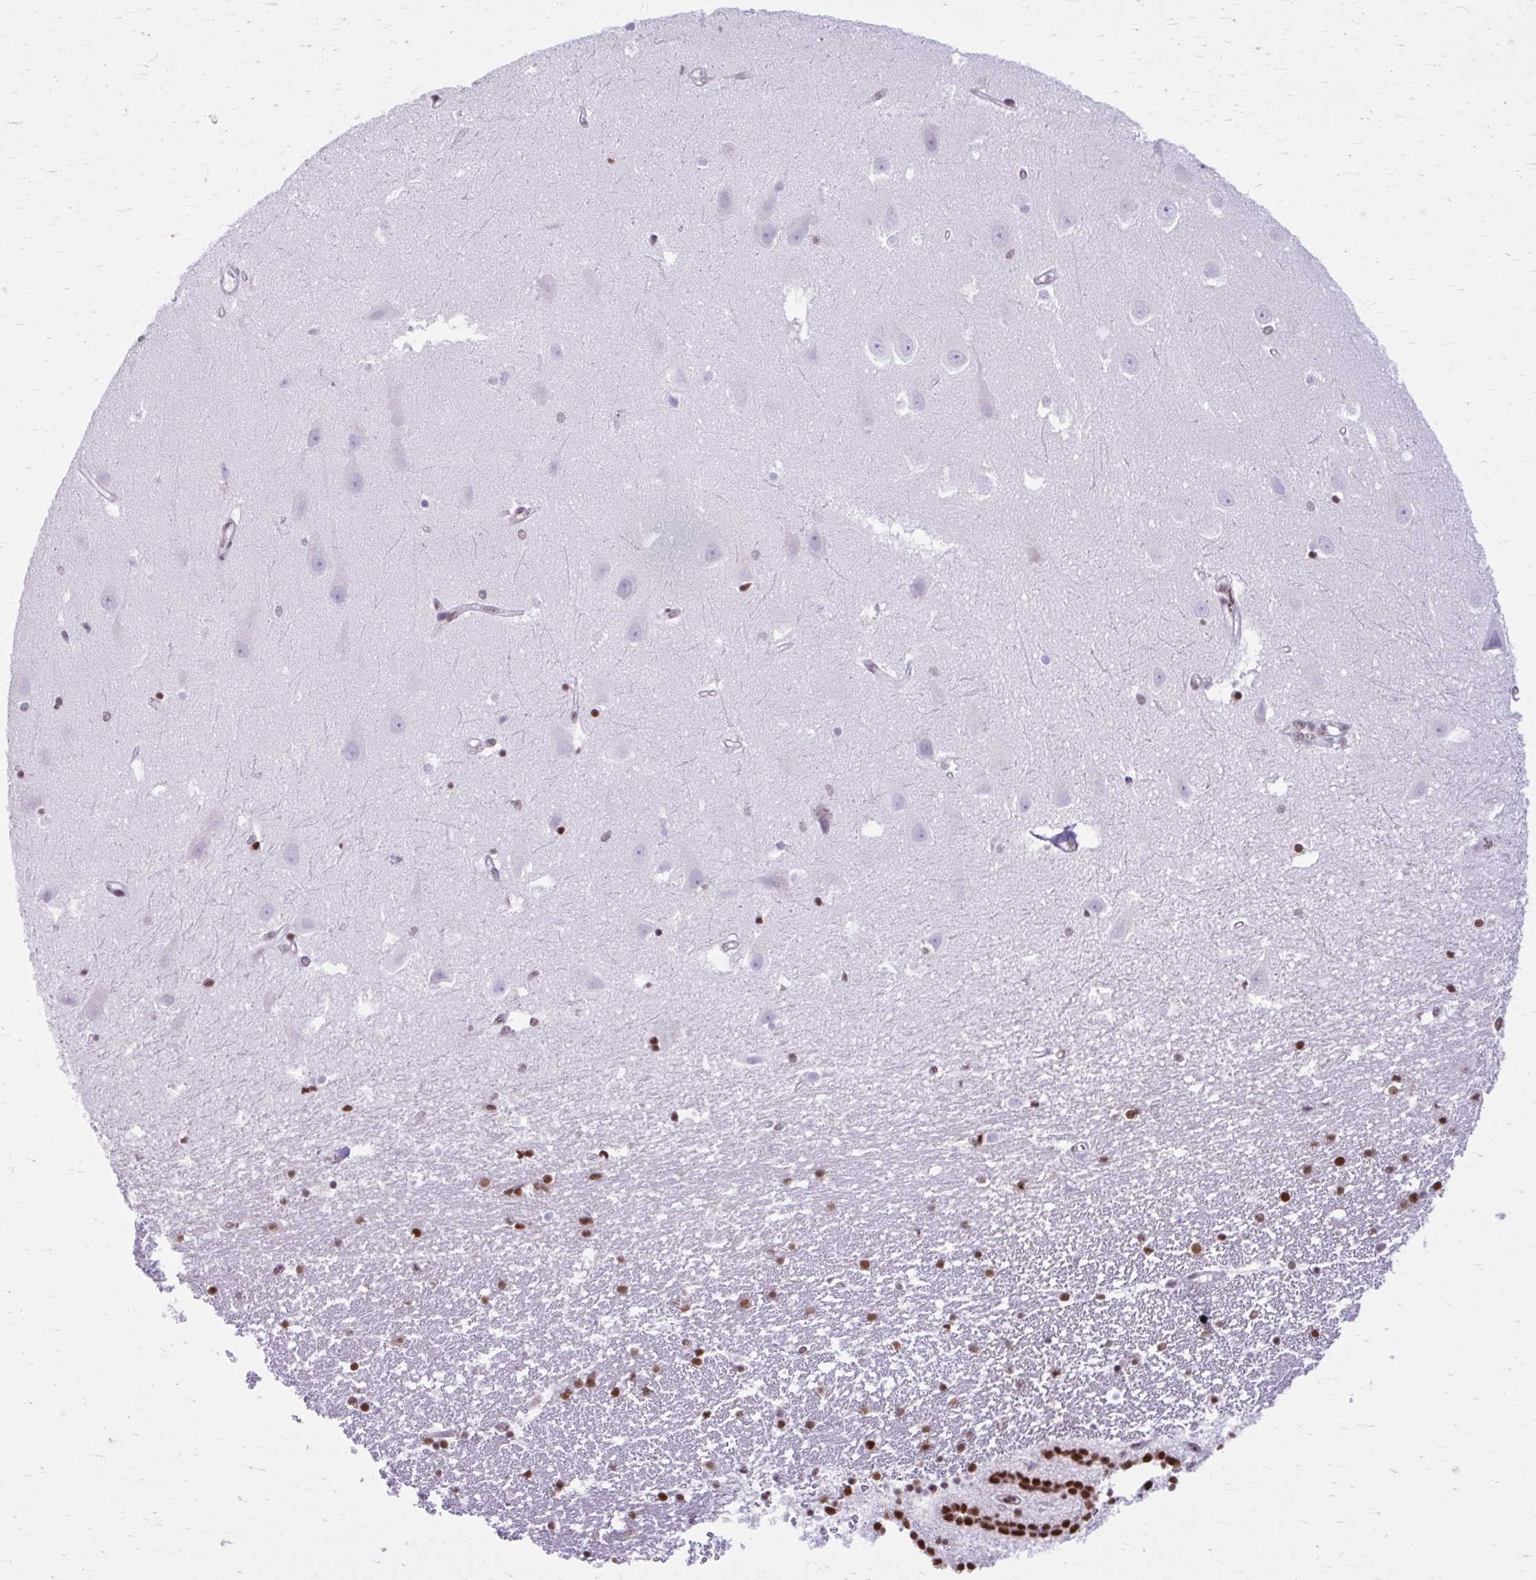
{"staining": {"intensity": "moderate", "quantity": "25%-75%", "location": "nuclear"}, "tissue": "hippocampus", "cell_type": "Glial cells", "image_type": "normal", "snomed": [{"axis": "morphology", "description": "Normal tissue, NOS"}, {"axis": "topography", "description": "Hippocampus"}], "caption": "The photomicrograph displays immunohistochemical staining of unremarkable hippocampus. There is moderate nuclear positivity is seen in approximately 25%-75% of glial cells.", "gene": "PABIR1", "patient": {"sex": "male", "age": 63}}